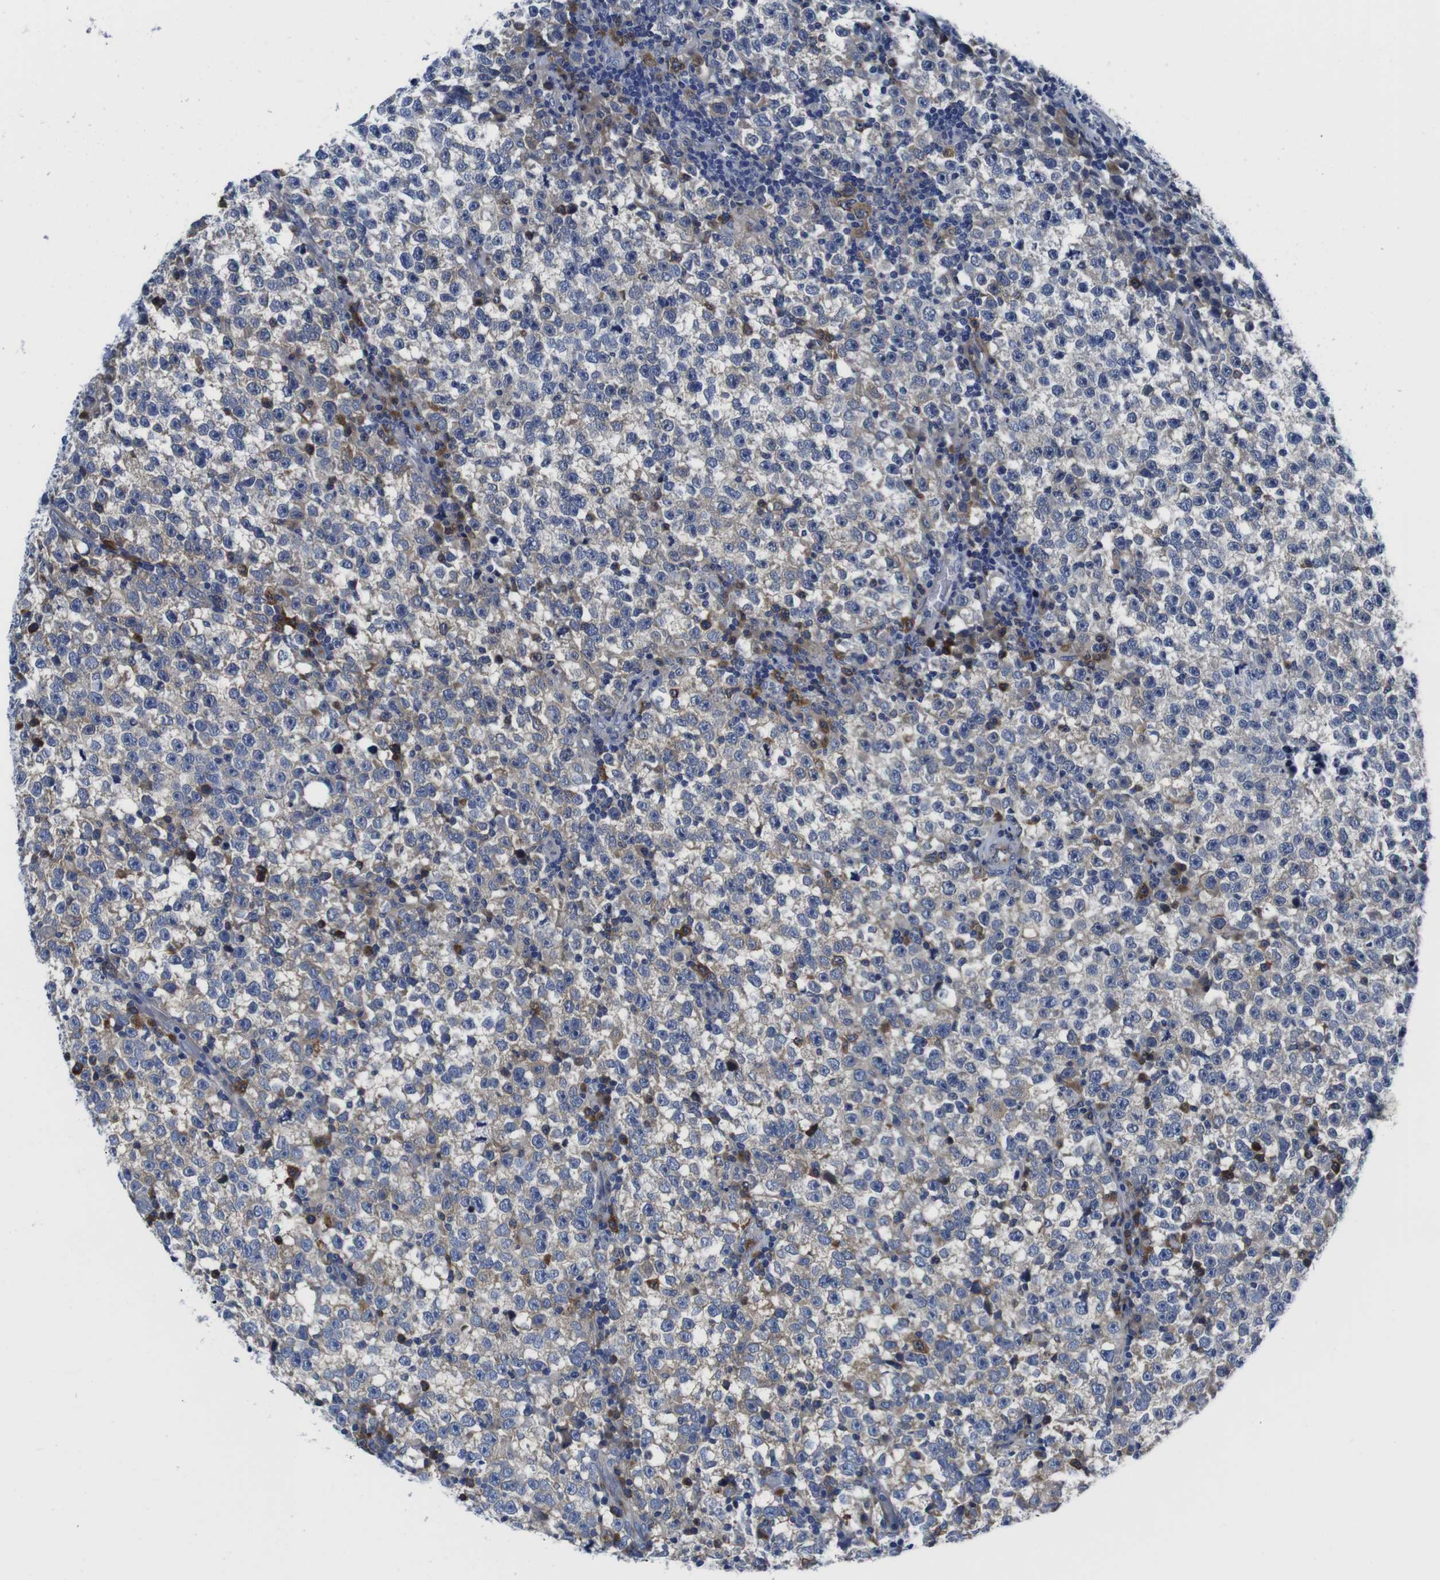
{"staining": {"intensity": "weak", "quantity": "25%-75%", "location": "cytoplasmic/membranous"}, "tissue": "testis cancer", "cell_type": "Tumor cells", "image_type": "cancer", "snomed": [{"axis": "morphology", "description": "Seminoma, NOS"}, {"axis": "topography", "description": "Testis"}], "caption": "DAB (3,3'-diaminobenzidine) immunohistochemical staining of testis cancer (seminoma) demonstrates weak cytoplasmic/membranous protein expression in about 25%-75% of tumor cells.", "gene": "EIF4A1", "patient": {"sex": "male", "age": 43}}